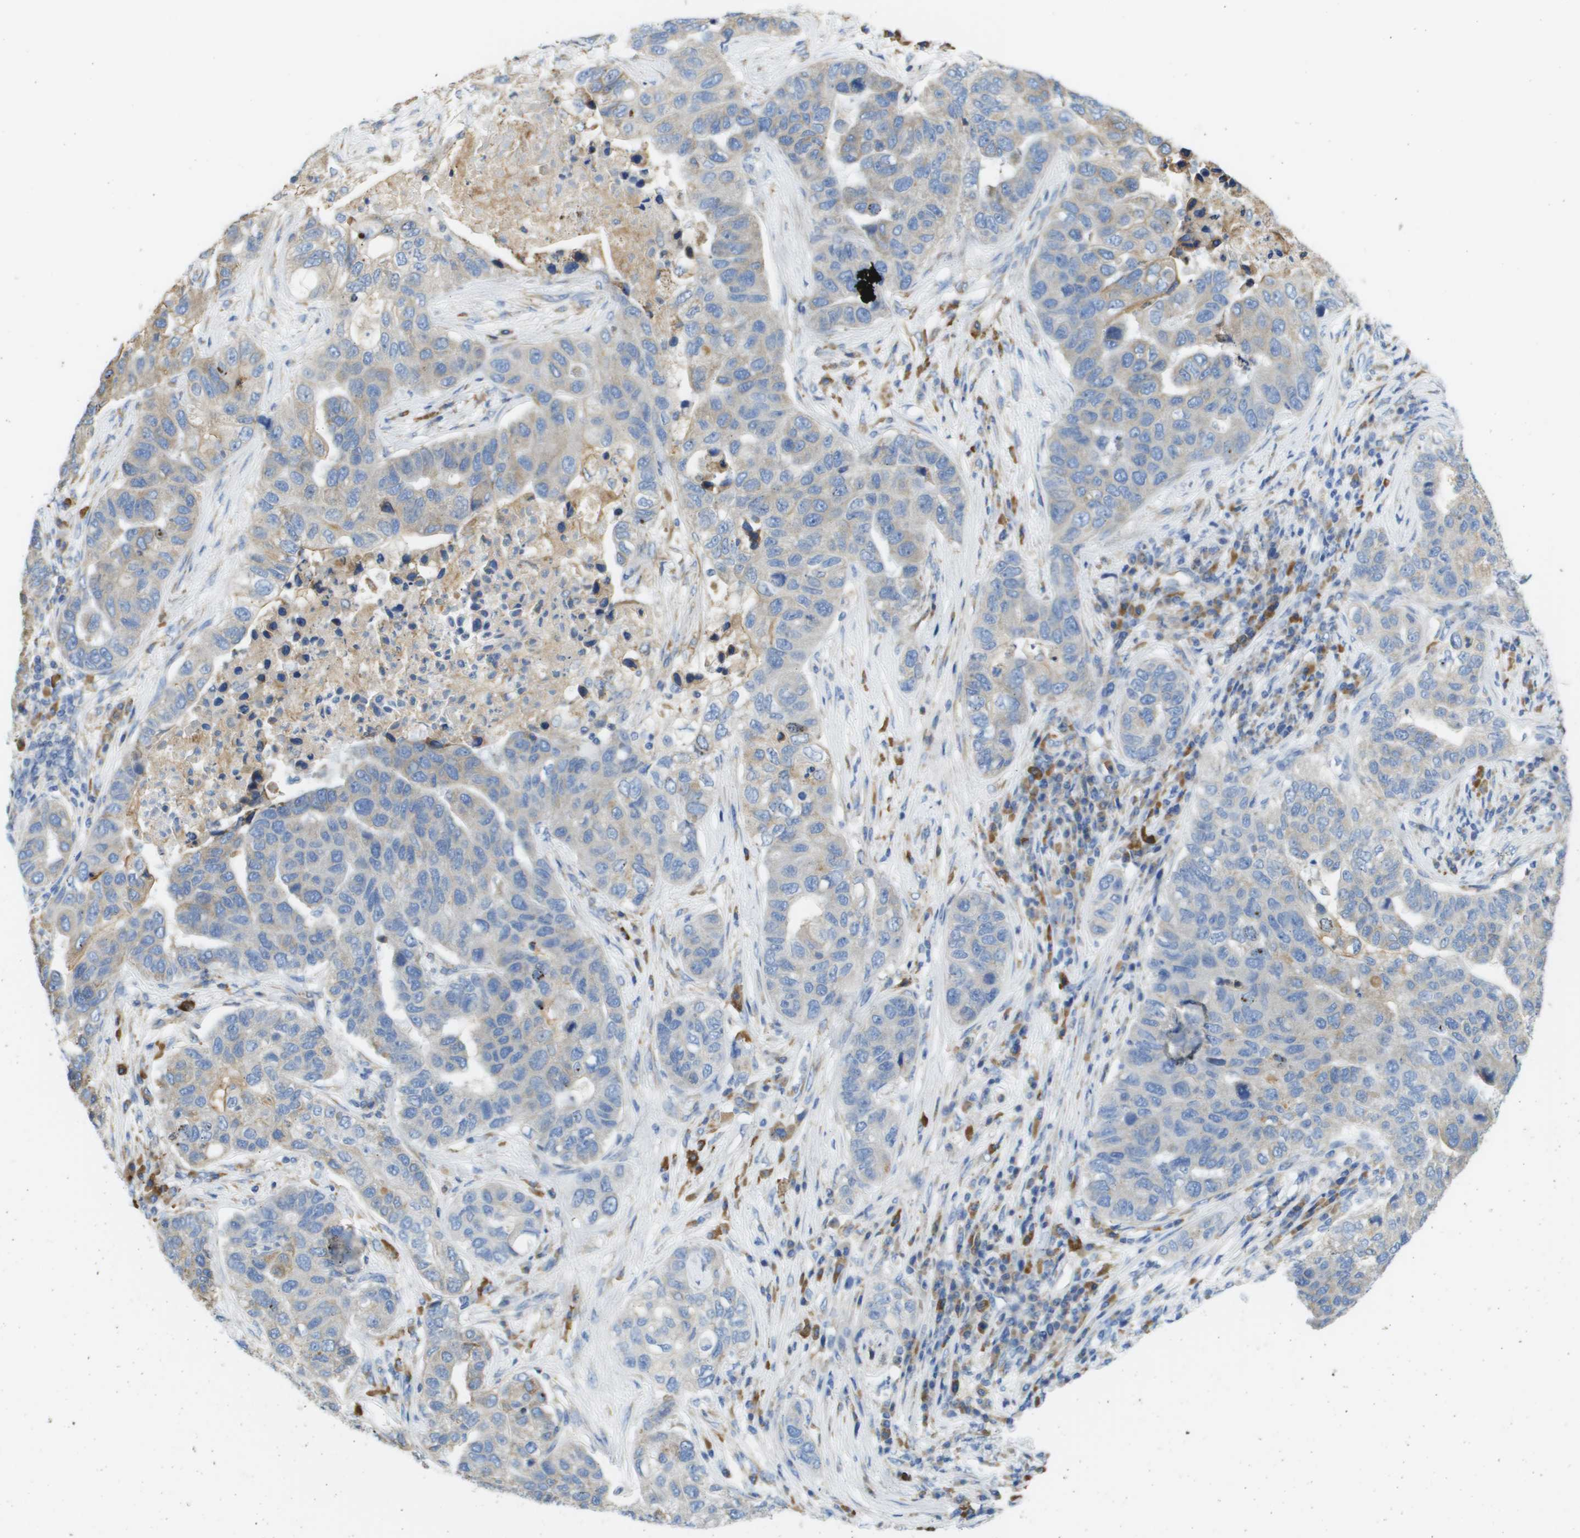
{"staining": {"intensity": "weak", "quantity": "25%-75%", "location": "cytoplasmic/membranous"}, "tissue": "pancreatic cancer", "cell_type": "Tumor cells", "image_type": "cancer", "snomed": [{"axis": "morphology", "description": "Adenocarcinoma, NOS"}, {"axis": "topography", "description": "Pancreas"}], "caption": "IHC image of pancreatic cancer (adenocarcinoma) stained for a protein (brown), which demonstrates low levels of weak cytoplasmic/membranous staining in approximately 25%-75% of tumor cells.", "gene": "SDR42E1", "patient": {"sex": "female", "age": 61}}